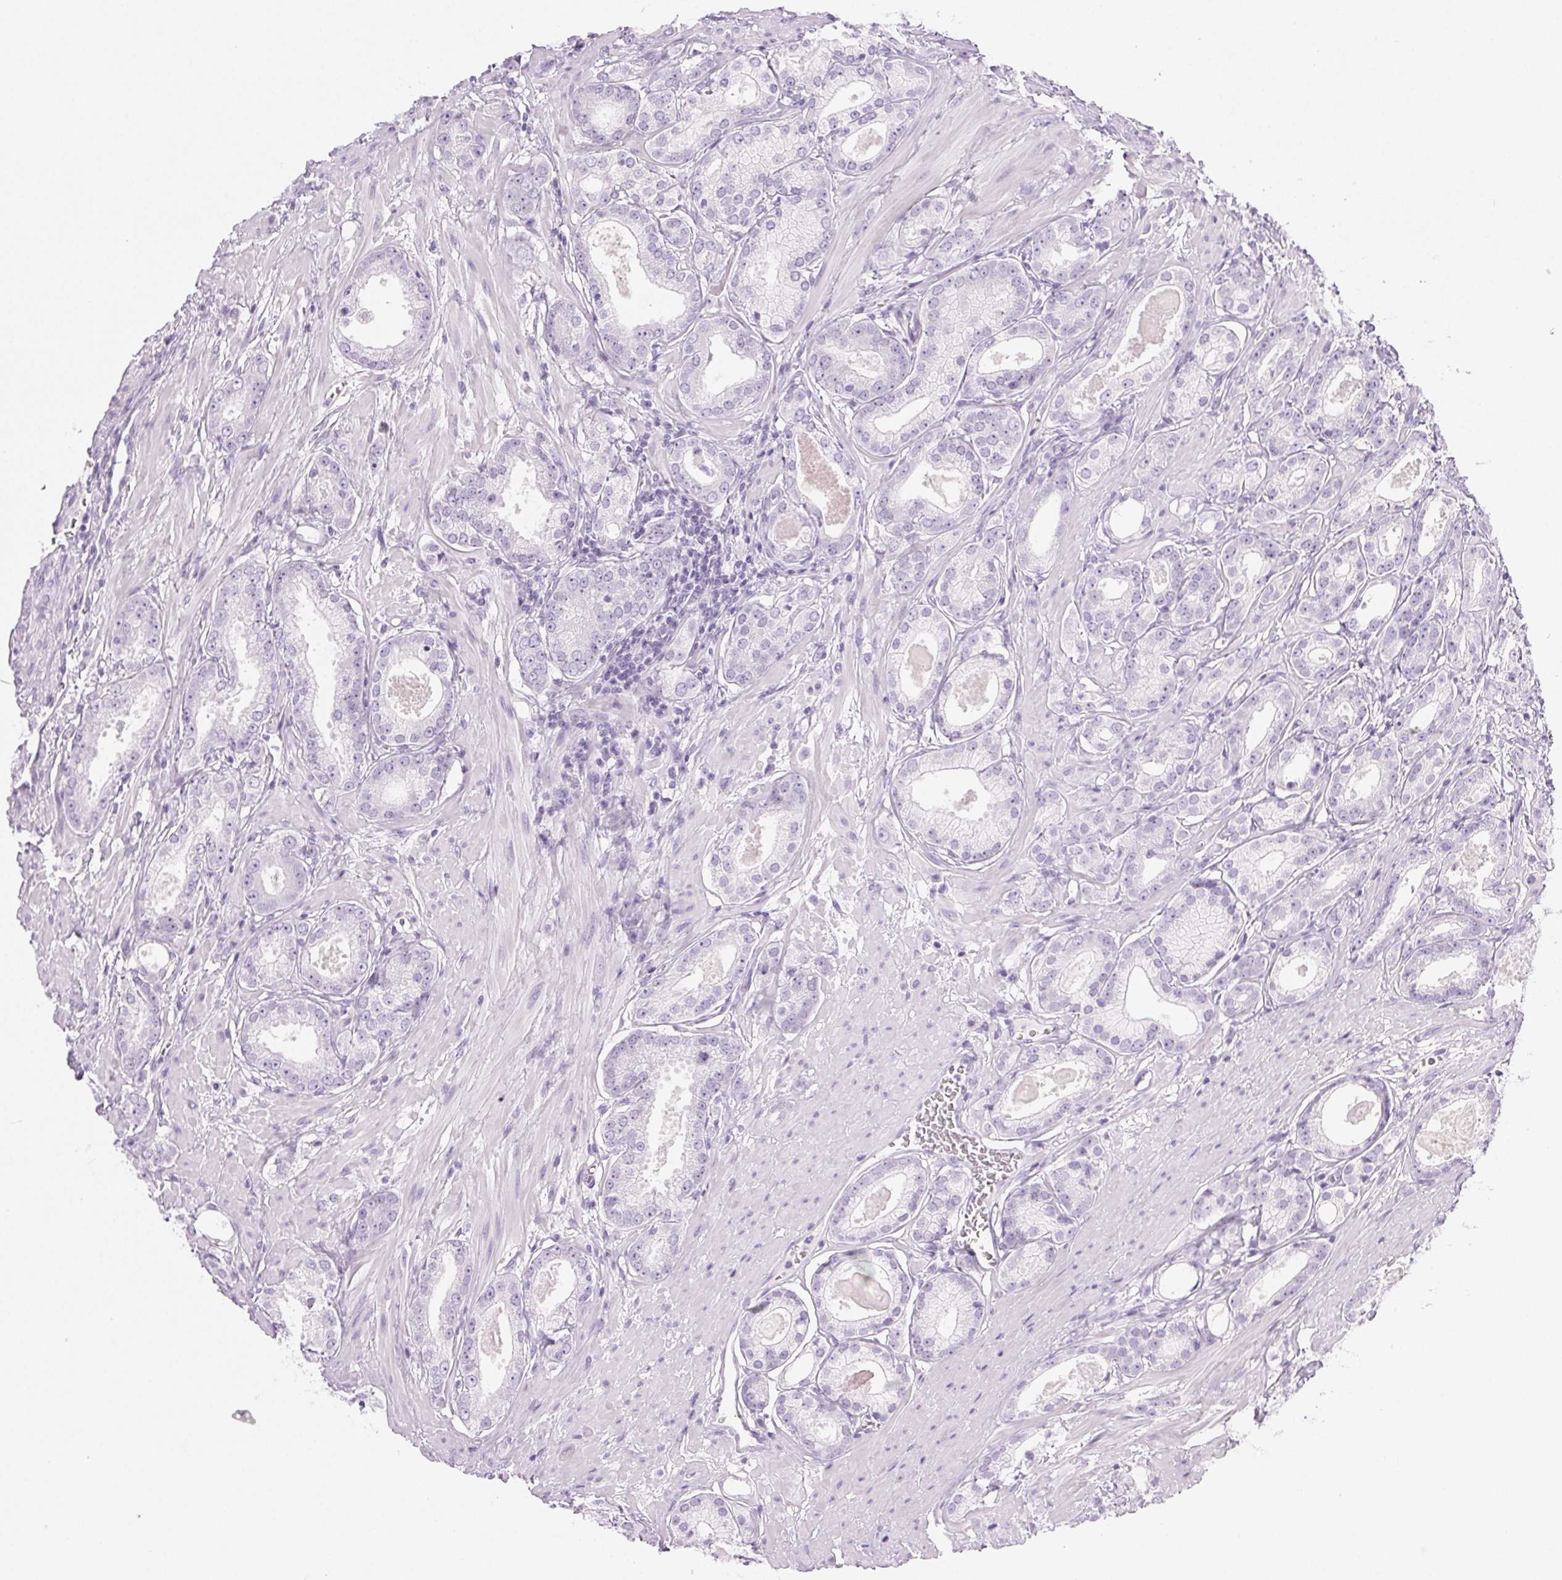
{"staining": {"intensity": "negative", "quantity": "none", "location": "none"}, "tissue": "prostate cancer", "cell_type": "Tumor cells", "image_type": "cancer", "snomed": [{"axis": "morphology", "description": "Adenocarcinoma, NOS"}, {"axis": "morphology", "description": "Adenocarcinoma, Low grade"}, {"axis": "topography", "description": "Prostate"}], "caption": "DAB immunohistochemical staining of human prostate adenocarcinoma reveals no significant positivity in tumor cells.", "gene": "PI3", "patient": {"sex": "male", "age": 64}}